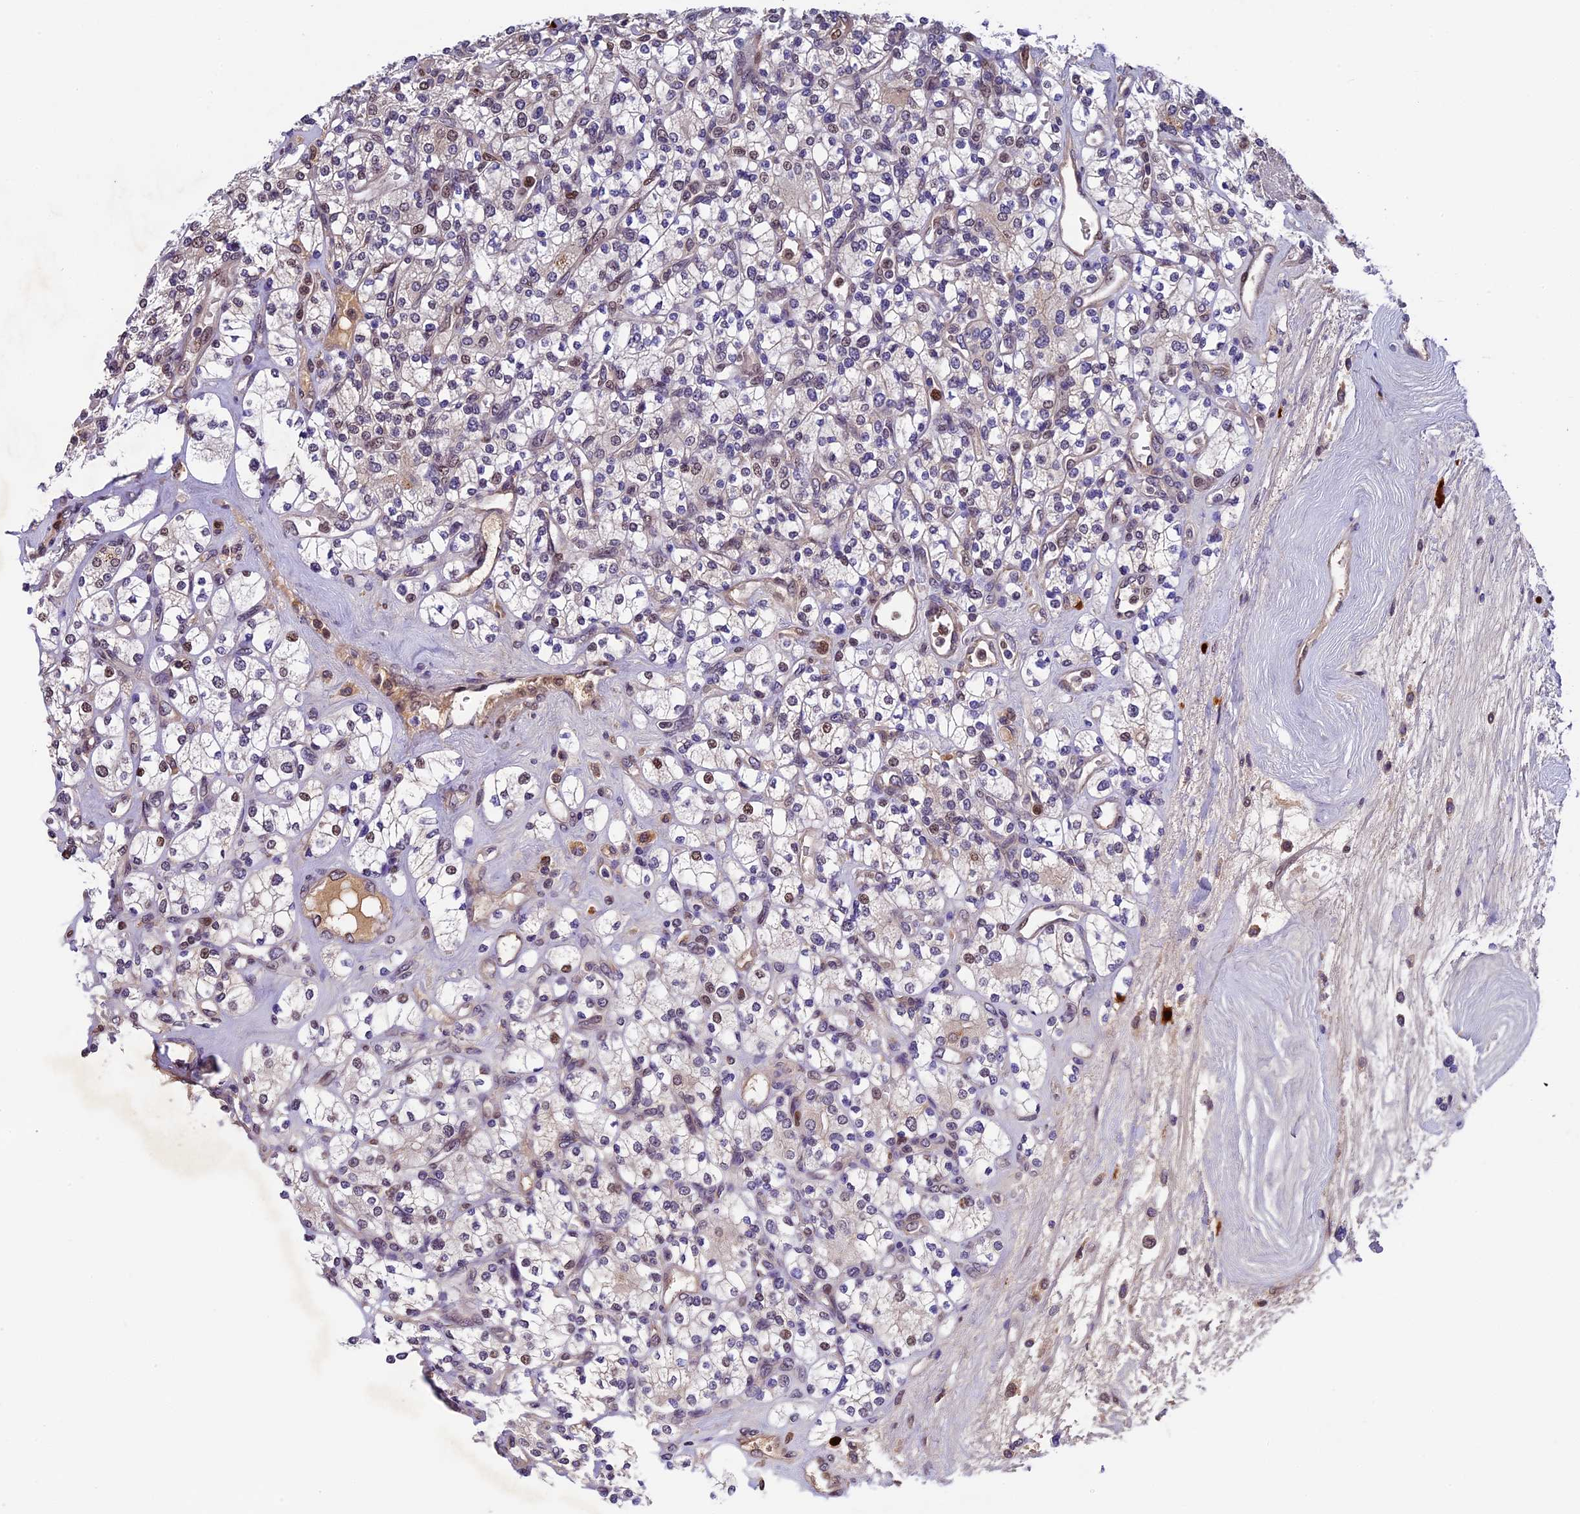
{"staining": {"intensity": "moderate", "quantity": "<25%", "location": "nuclear"}, "tissue": "renal cancer", "cell_type": "Tumor cells", "image_type": "cancer", "snomed": [{"axis": "morphology", "description": "Adenocarcinoma, NOS"}, {"axis": "topography", "description": "Kidney"}], "caption": "Approximately <25% of tumor cells in renal cancer (adenocarcinoma) show moderate nuclear protein expression as visualized by brown immunohistochemical staining.", "gene": "CCSER1", "patient": {"sex": "male", "age": 77}}